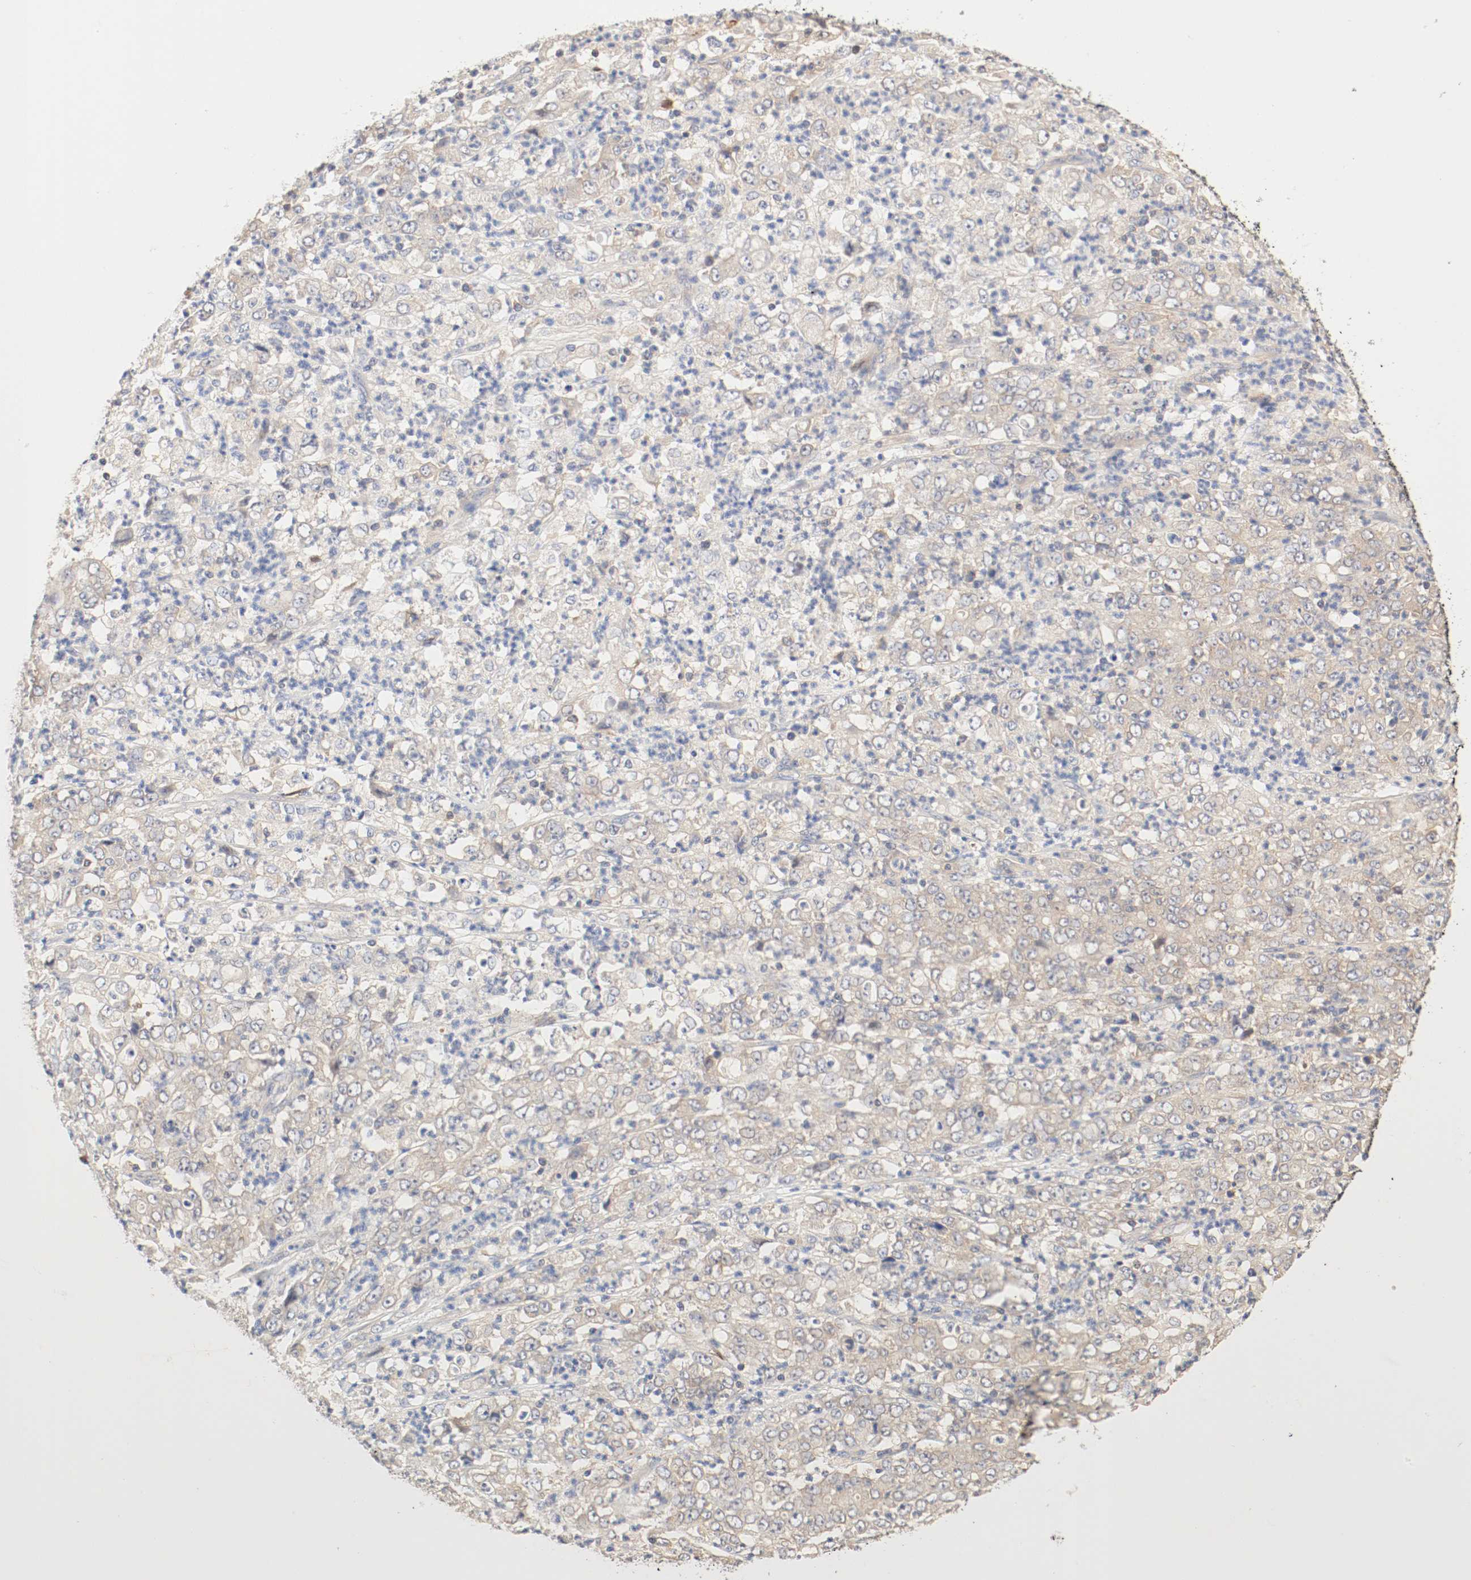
{"staining": {"intensity": "moderate", "quantity": ">75%", "location": "cytoplasmic/membranous"}, "tissue": "stomach cancer", "cell_type": "Tumor cells", "image_type": "cancer", "snomed": [{"axis": "morphology", "description": "Adenocarcinoma, NOS"}, {"axis": "topography", "description": "Stomach, lower"}], "caption": "Immunohistochemical staining of human adenocarcinoma (stomach) demonstrates medium levels of moderate cytoplasmic/membranous positivity in approximately >75% of tumor cells.", "gene": "GIT1", "patient": {"sex": "female", "age": 71}}